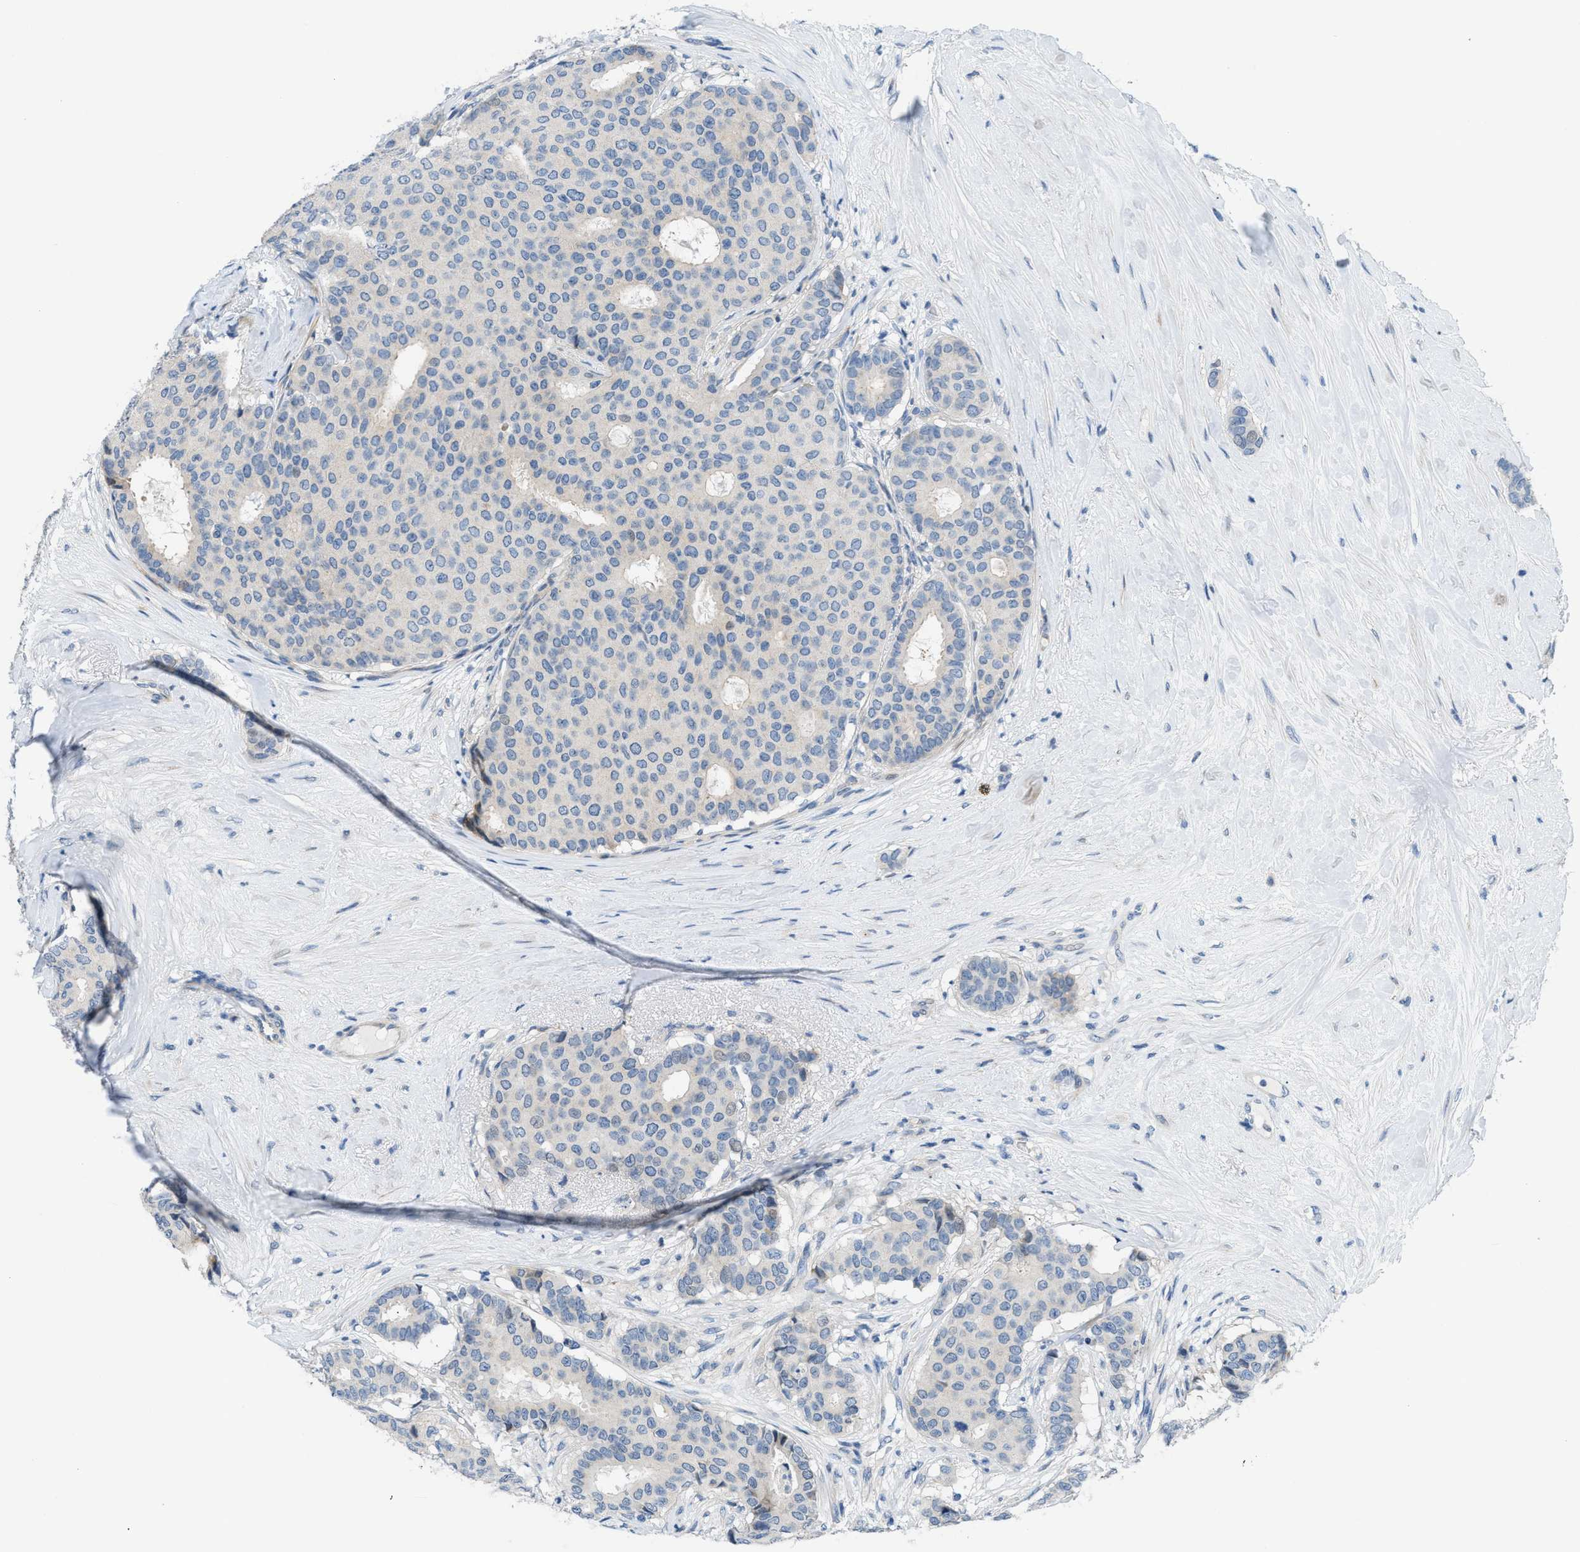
{"staining": {"intensity": "negative", "quantity": "none", "location": "none"}, "tissue": "breast cancer", "cell_type": "Tumor cells", "image_type": "cancer", "snomed": [{"axis": "morphology", "description": "Duct carcinoma"}, {"axis": "topography", "description": "Breast"}], "caption": "Breast cancer was stained to show a protein in brown. There is no significant expression in tumor cells. (Stains: DAB immunohistochemistry with hematoxylin counter stain, Microscopy: brightfield microscopy at high magnification).", "gene": "FDCSP", "patient": {"sex": "female", "age": 75}}